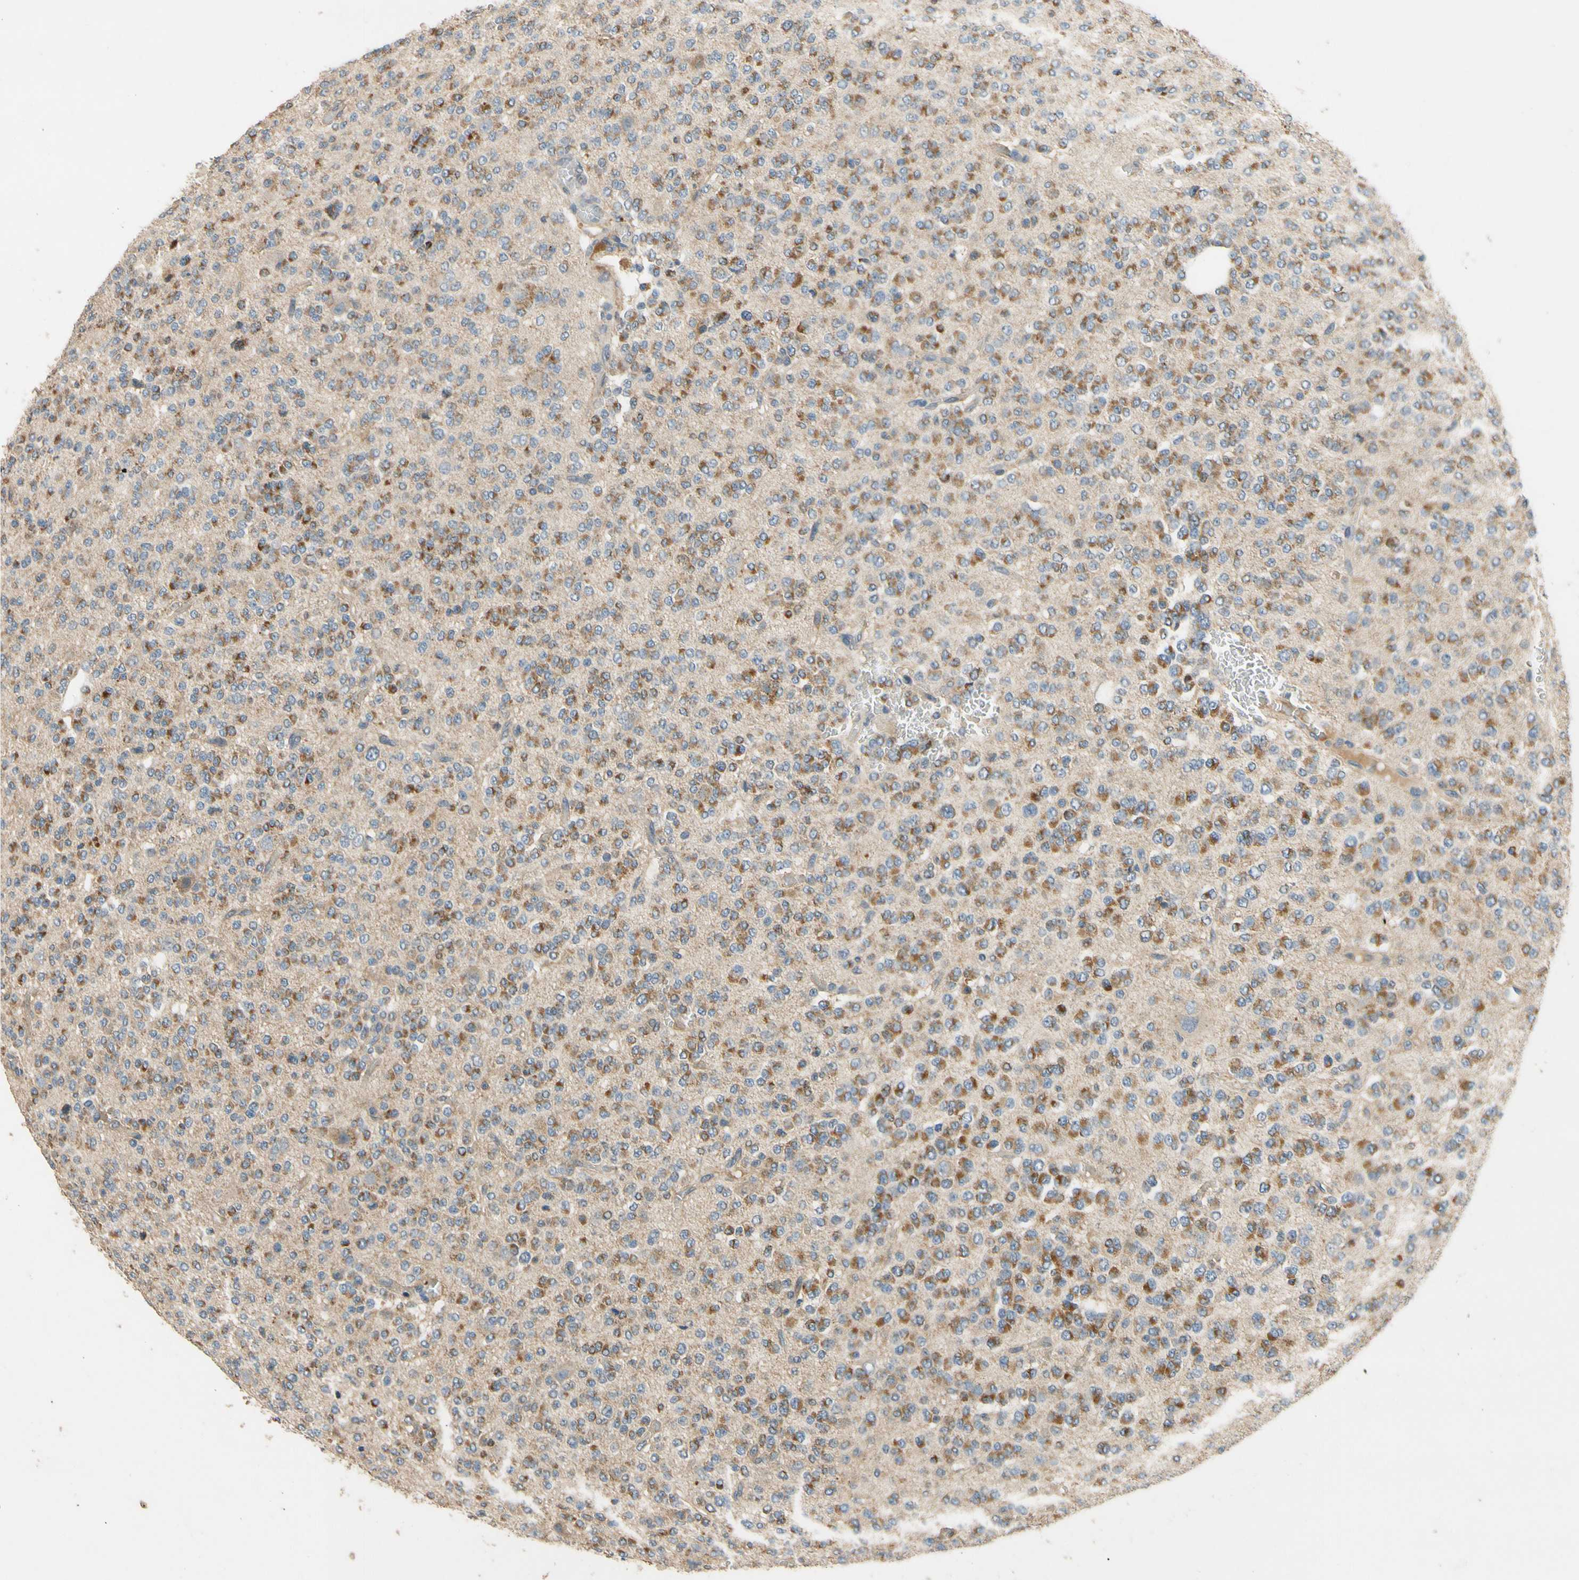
{"staining": {"intensity": "moderate", "quantity": "25%-75%", "location": "cytoplasmic/membranous"}, "tissue": "glioma", "cell_type": "Tumor cells", "image_type": "cancer", "snomed": [{"axis": "morphology", "description": "Glioma, malignant, Low grade"}, {"axis": "topography", "description": "Brain"}], "caption": "Low-grade glioma (malignant) was stained to show a protein in brown. There is medium levels of moderate cytoplasmic/membranous staining in approximately 25%-75% of tumor cells.", "gene": "ALKBH3", "patient": {"sex": "male", "age": 38}}